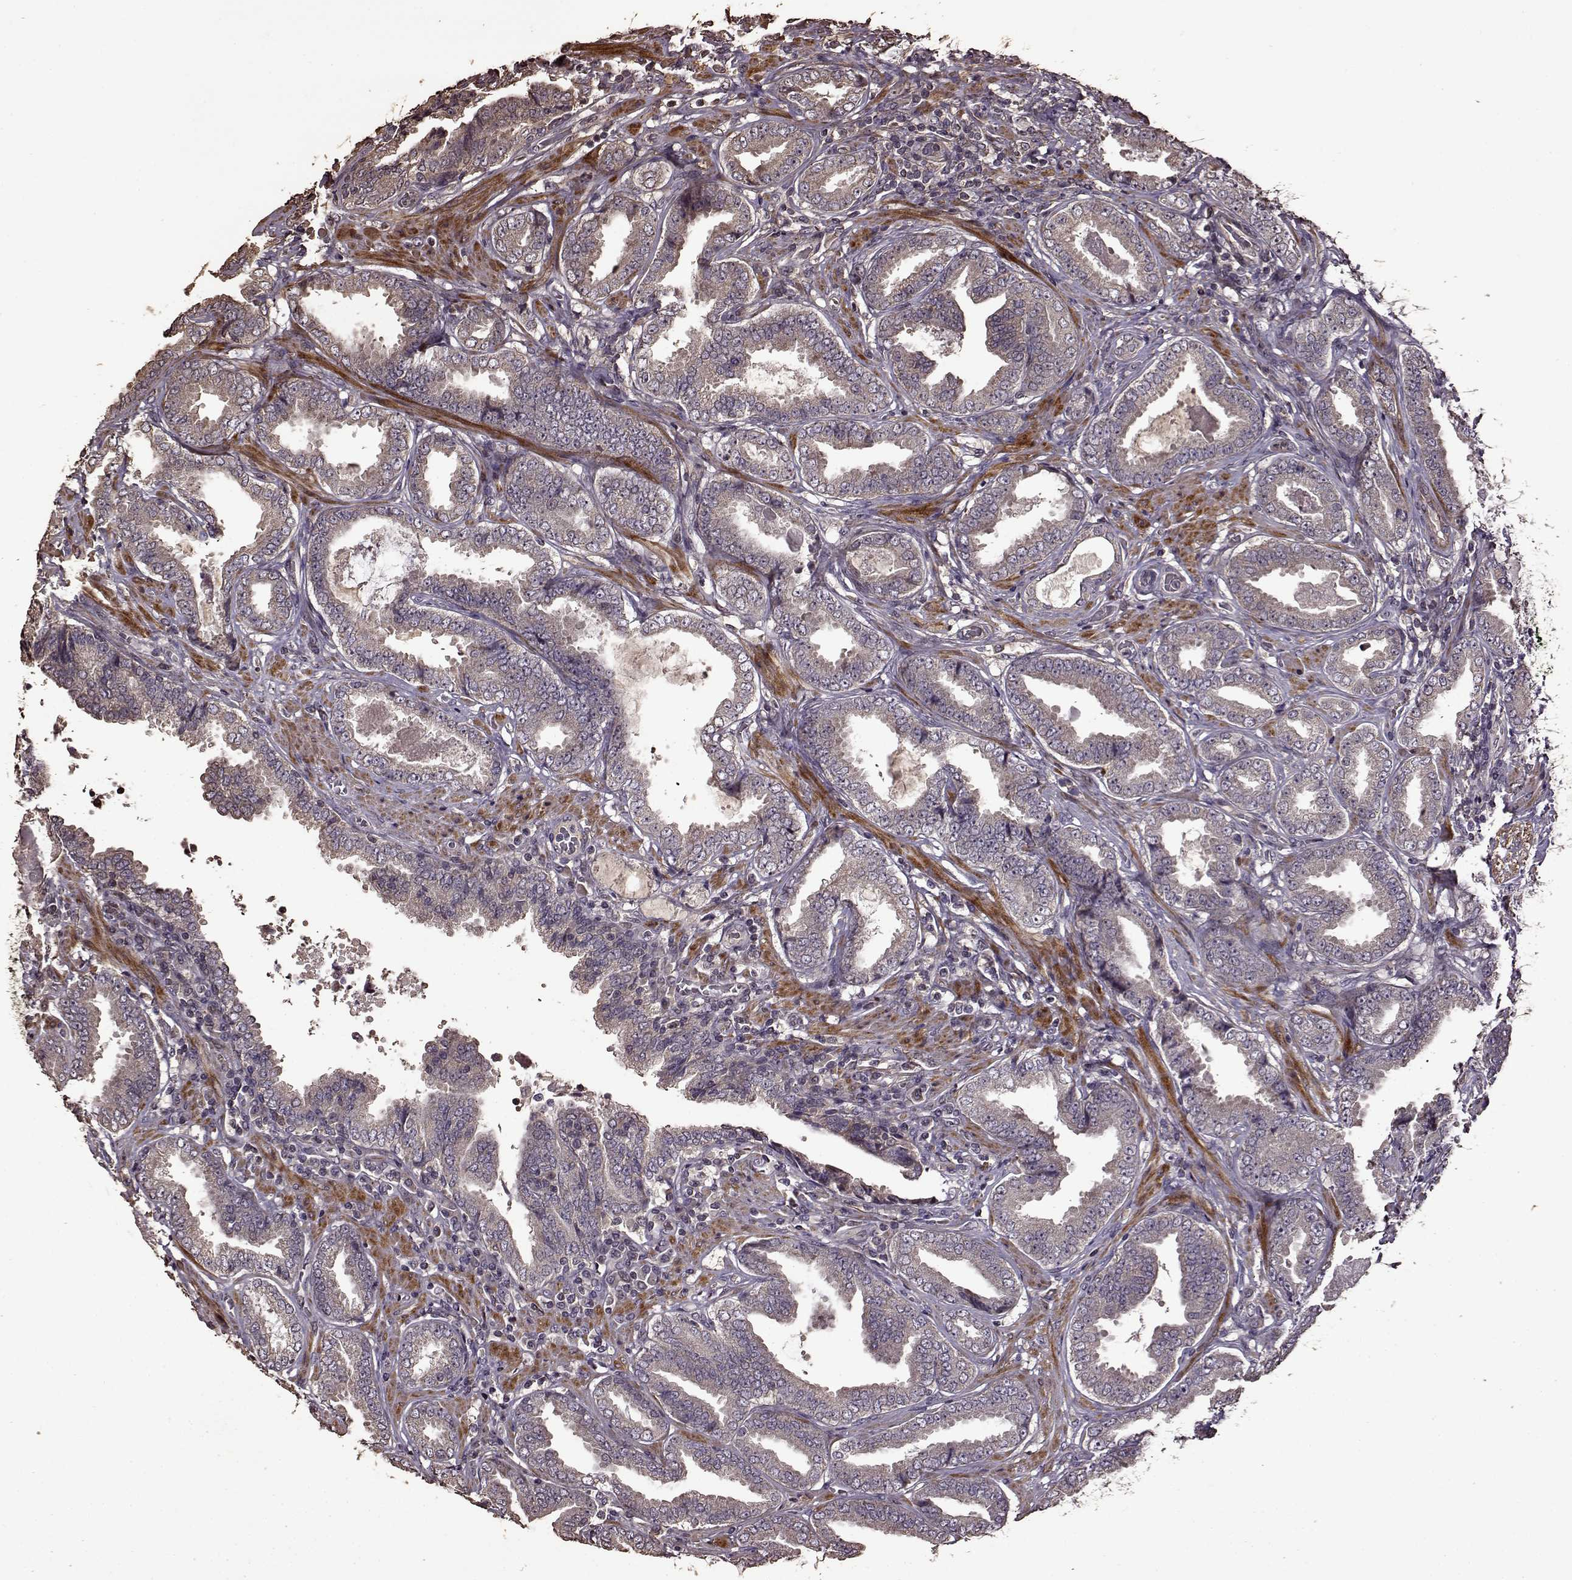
{"staining": {"intensity": "weak", "quantity": "25%-75%", "location": "cytoplasmic/membranous"}, "tissue": "prostate cancer", "cell_type": "Tumor cells", "image_type": "cancer", "snomed": [{"axis": "morphology", "description": "Adenocarcinoma, NOS"}, {"axis": "topography", "description": "Prostate"}], "caption": "Prostate cancer tissue displays weak cytoplasmic/membranous staining in approximately 25%-75% of tumor cells, visualized by immunohistochemistry. The protein of interest is stained brown, and the nuclei are stained in blue (DAB (3,3'-diaminobenzidine) IHC with brightfield microscopy, high magnification).", "gene": "FBXW11", "patient": {"sex": "male", "age": 64}}